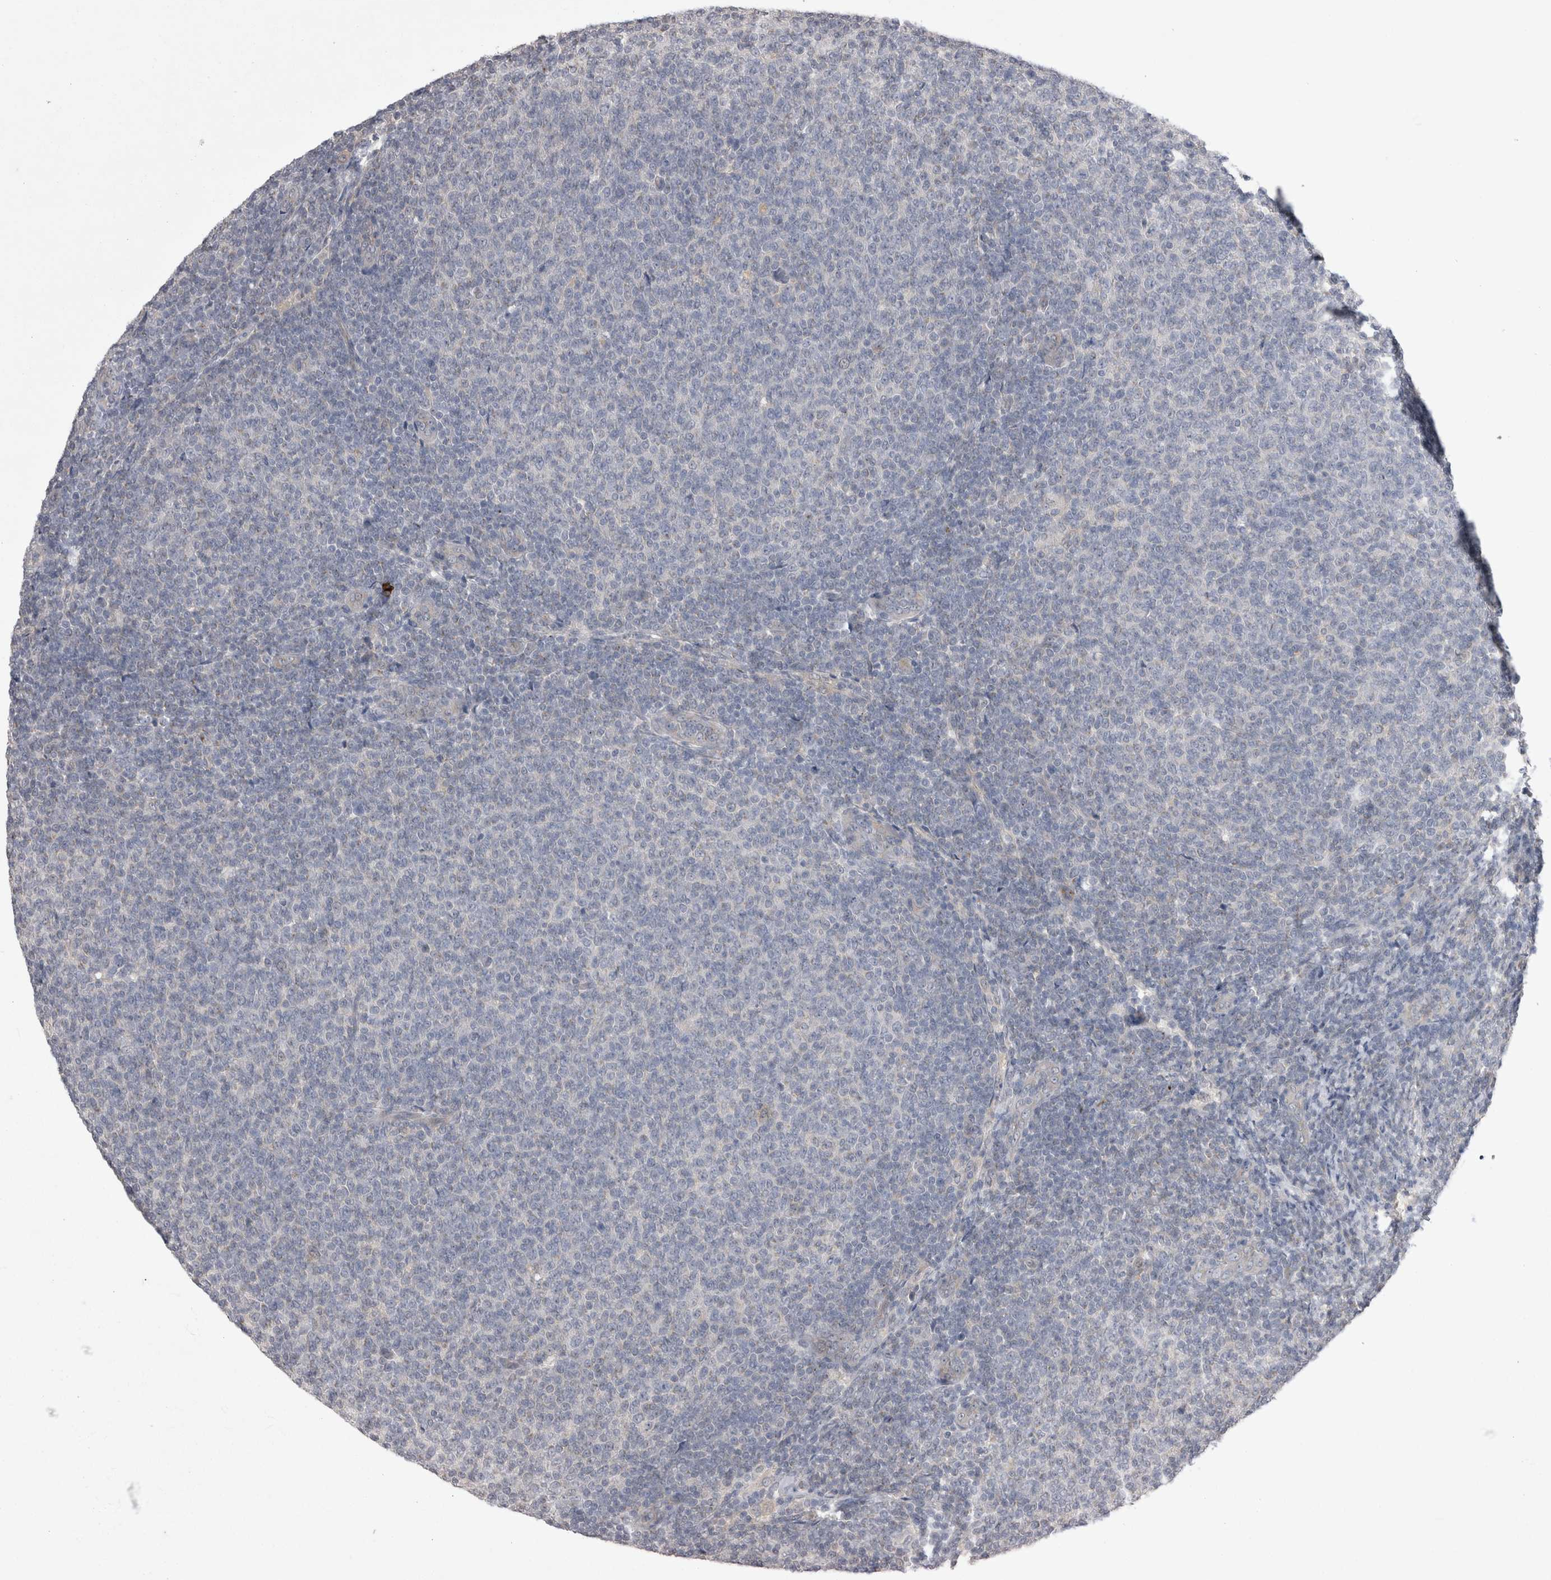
{"staining": {"intensity": "negative", "quantity": "none", "location": "none"}, "tissue": "lymphoma", "cell_type": "Tumor cells", "image_type": "cancer", "snomed": [{"axis": "morphology", "description": "Malignant lymphoma, non-Hodgkin's type, Low grade"}, {"axis": "topography", "description": "Lymph node"}], "caption": "Immunohistochemistry (IHC) of human malignant lymphoma, non-Hodgkin's type (low-grade) shows no expression in tumor cells.", "gene": "CTBS", "patient": {"sex": "male", "age": 66}}